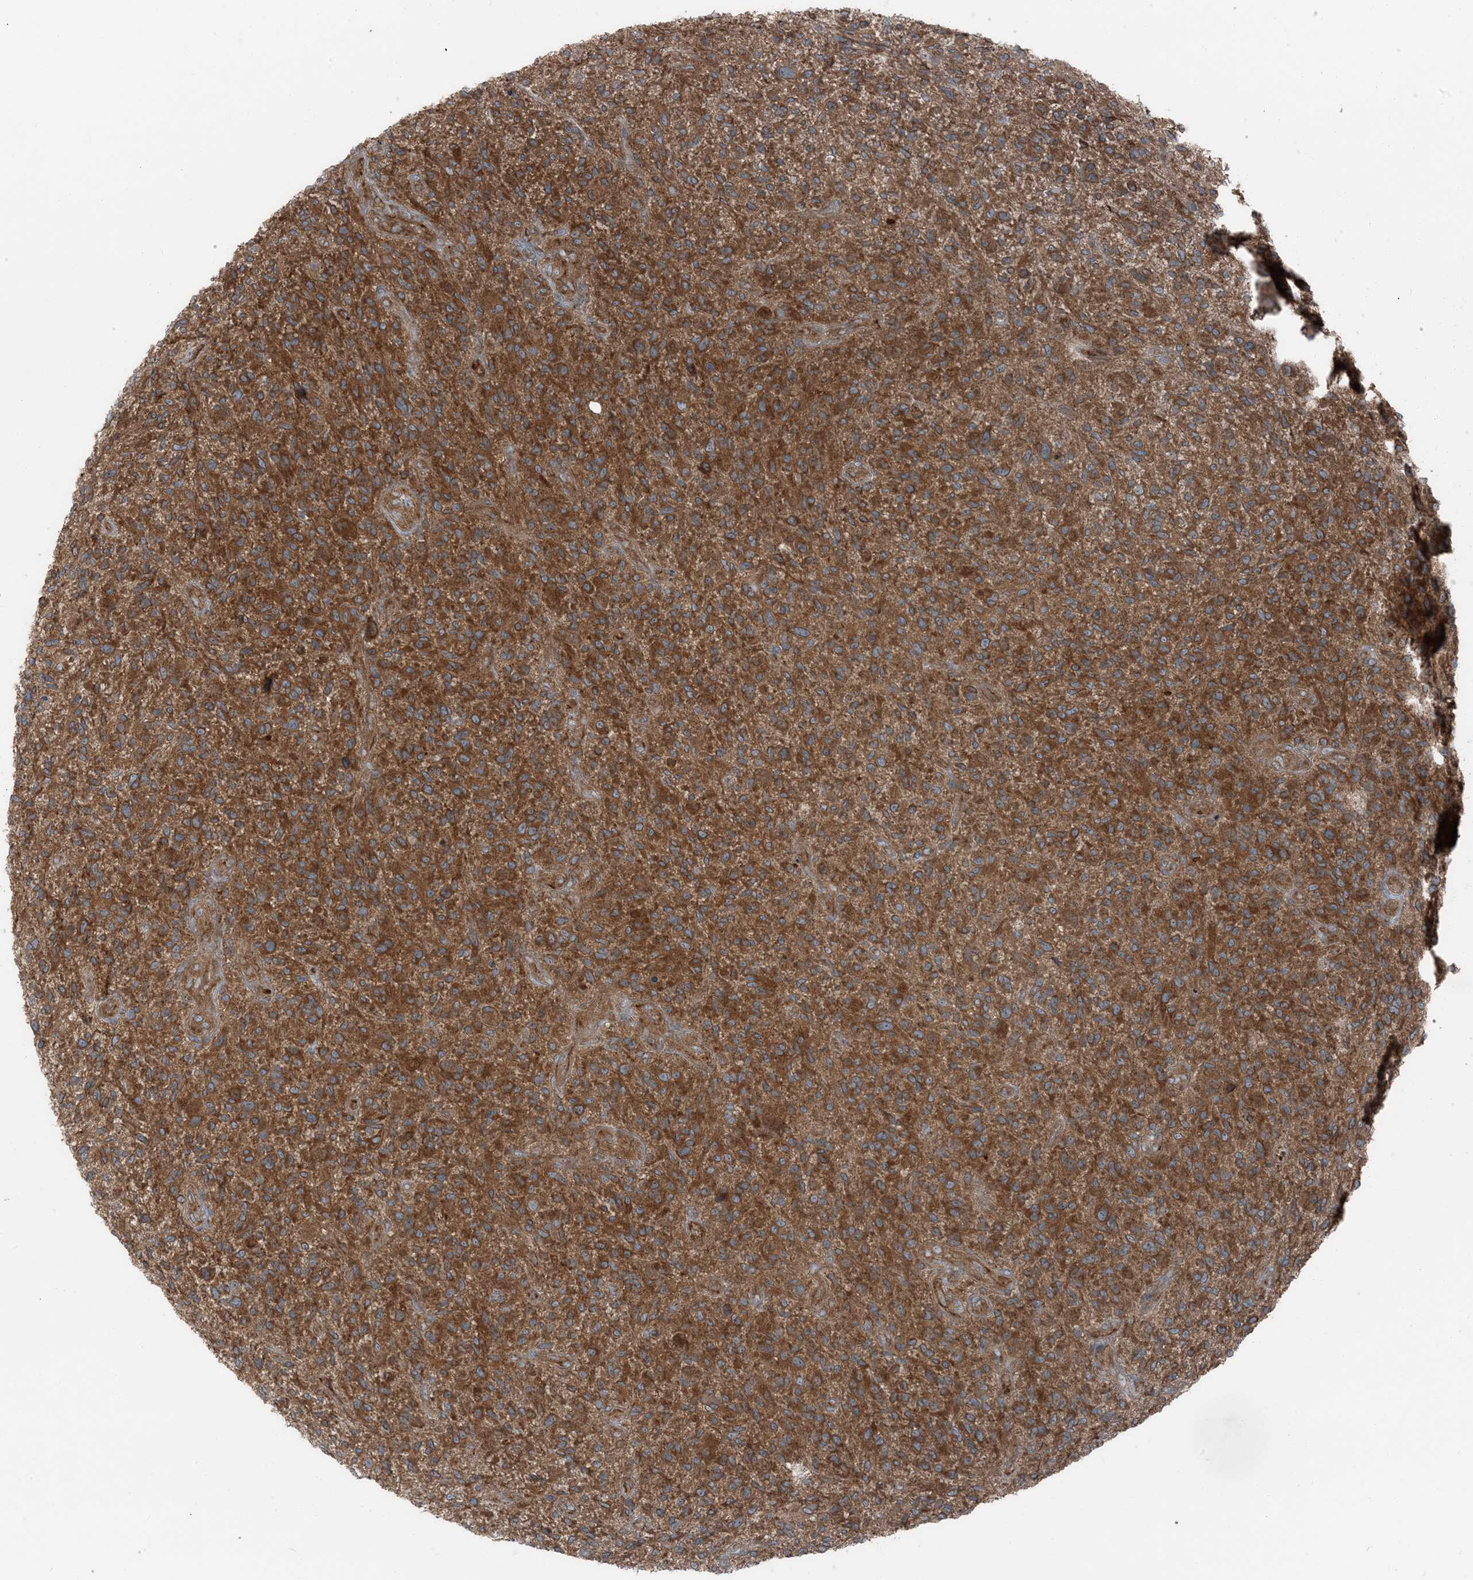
{"staining": {"intensity": "strong", "quantity": "25%-75%", "location": "cytoplasmic/membranous"}, "tissue": "glioma", "cell_type": "Tumor cells", "image_type": "cancer", "snomed": [{"axis": "morphology", "description": "Glioma, malignant, High grade"}, {"axis": "topography", "description": "Brain"}], "caption": "DAB immunohistochemical staining of human malignant high-grade glioma demonstrates strong cytoplasmic/membranous protein expression in about 25%-75% of tumor cells.", "gene": "RAB3GAP1", "patient": {"sex": "male", "age": 47}}